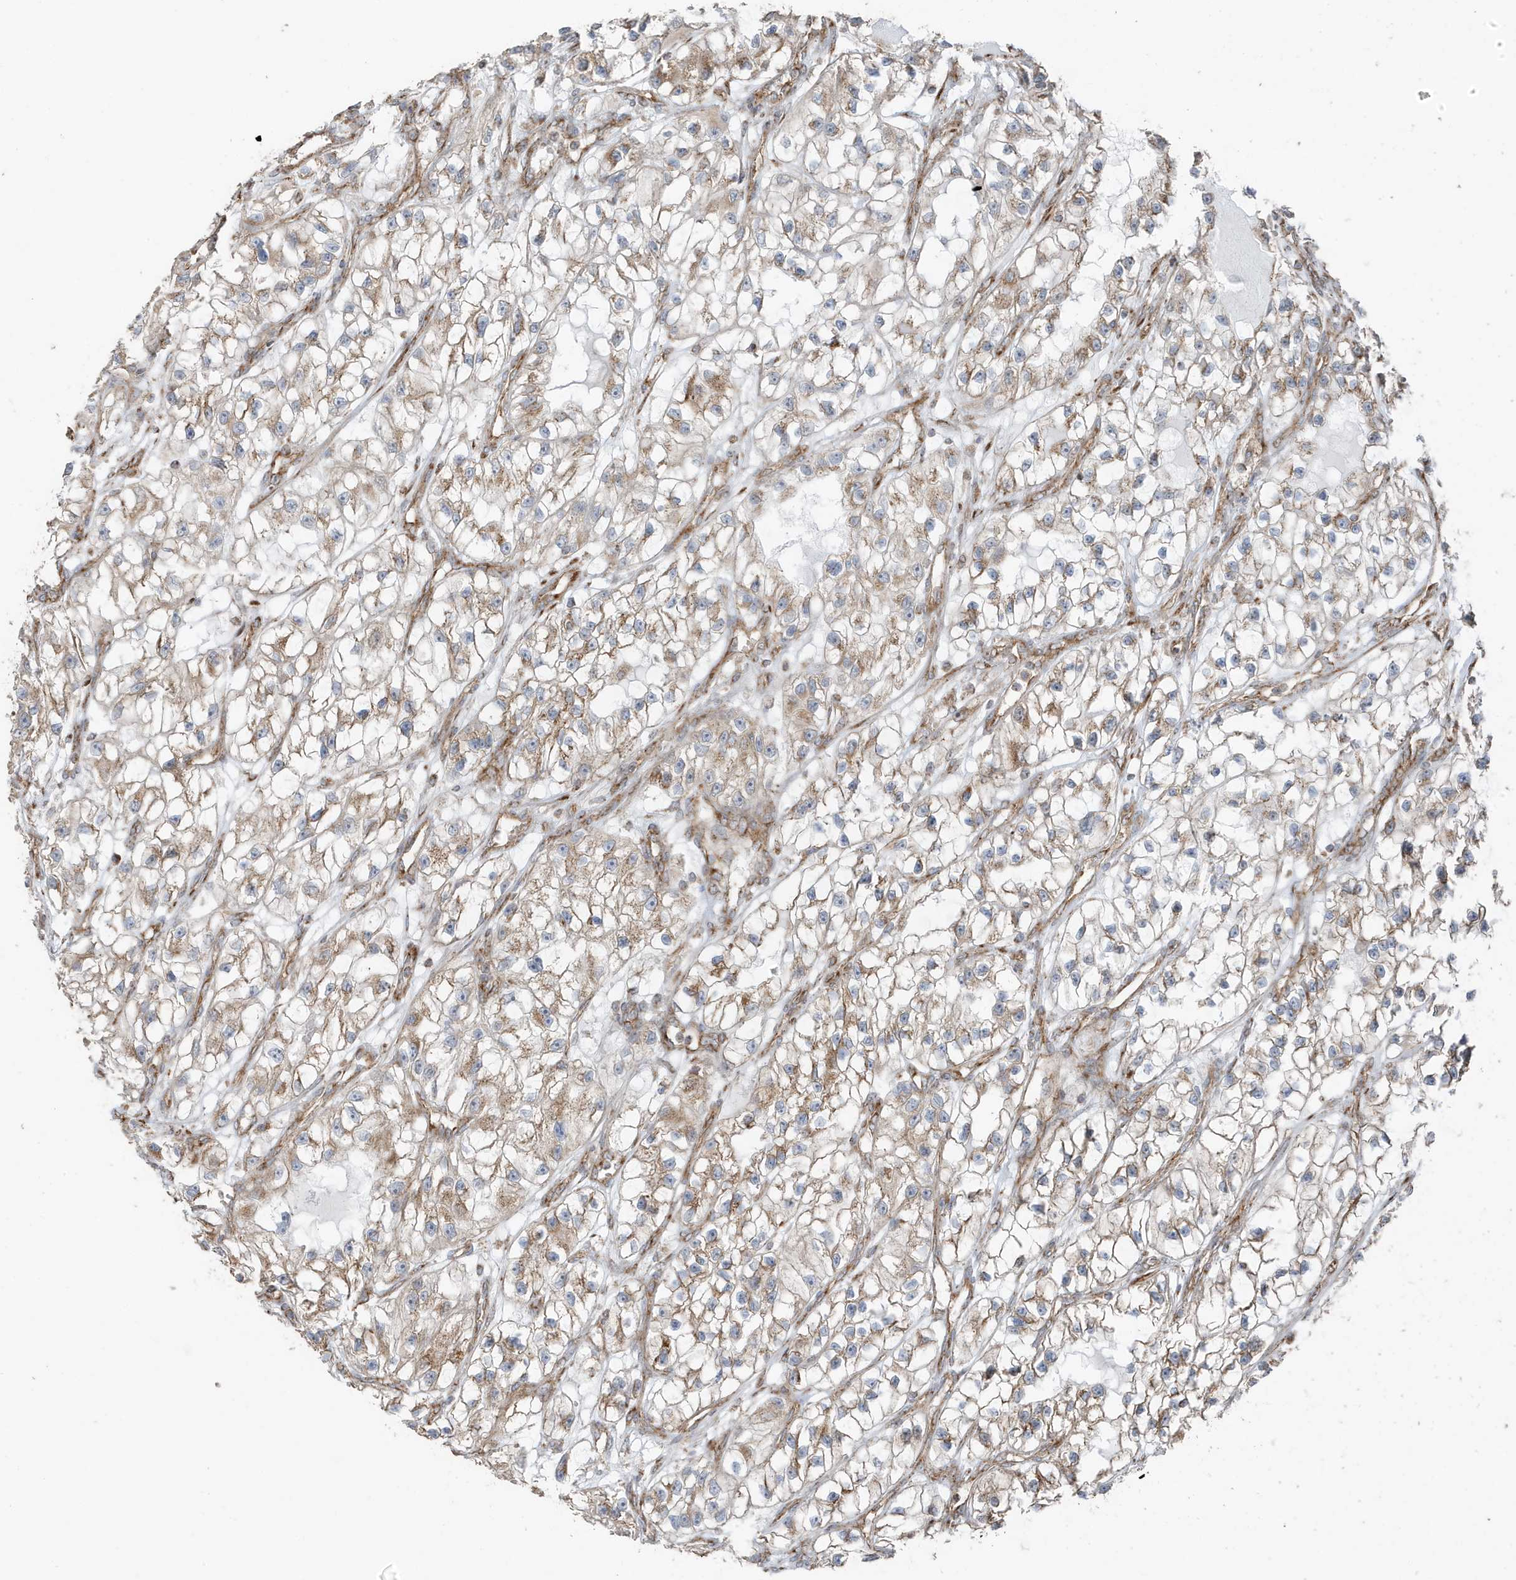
{"staining": {"intensity": "moderate", "quantity": "25%-75%", "location": "cytoplasmic/membranous"}, "tissue": "renal cancer", "cell_type": "Tumor cells", "image_type": "cancer", "snomed": [{"axis": "morphology", "description": "Adenocarcinoma, NOS"}, {"axis": "topography", "description": "Kidney"}], "caption": "Tumor cells reveal moderate cytoplasmic/membranous staining in about 25%-75% of cells in renal cancer (adenocarcinoma). The protein of interest is shown in brown color, while the nuclei are stained blue.", "gene": "GOLGA4", "patient": {"sex": "female", "age": 57}}